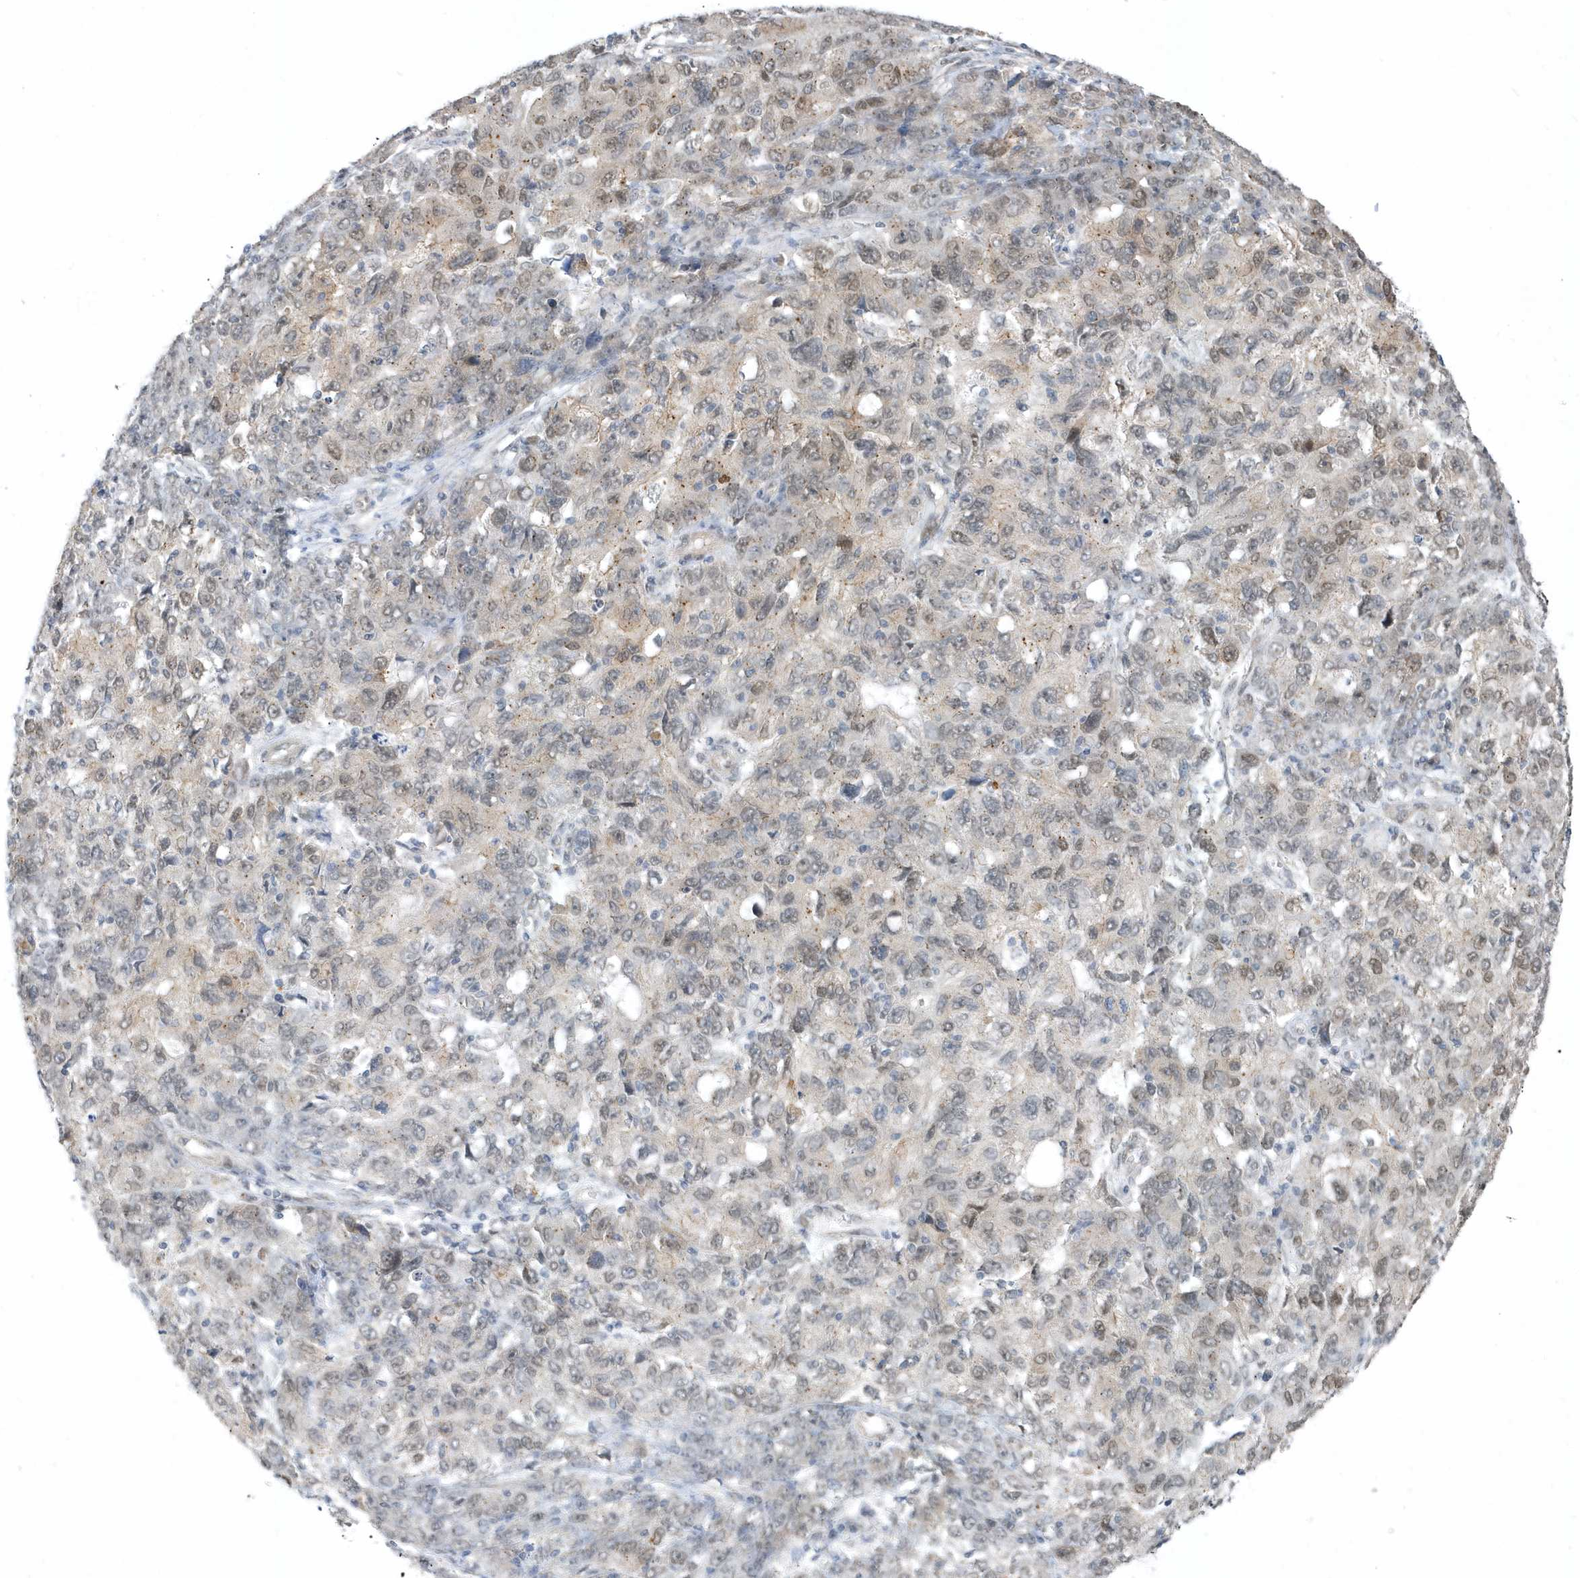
{"staining": {"intensity": "weak", "quantity": "<25%", "location": "nuclear"}, "tissue": "ovarian cancer", "cell_type": "Tumor cells", "image_type": "cancer", "snomed": [{"axis": "morphology", "description": "Carcinoma, endometroid"}, {"axis": "topography", "description": "Ovary"}], "caption": "The IHC photomicrograph has no significant staining in tumor cells of ovarian cancer tissue.", "gene": "USP53", "patient": {"sex": "female", "age": 42}}